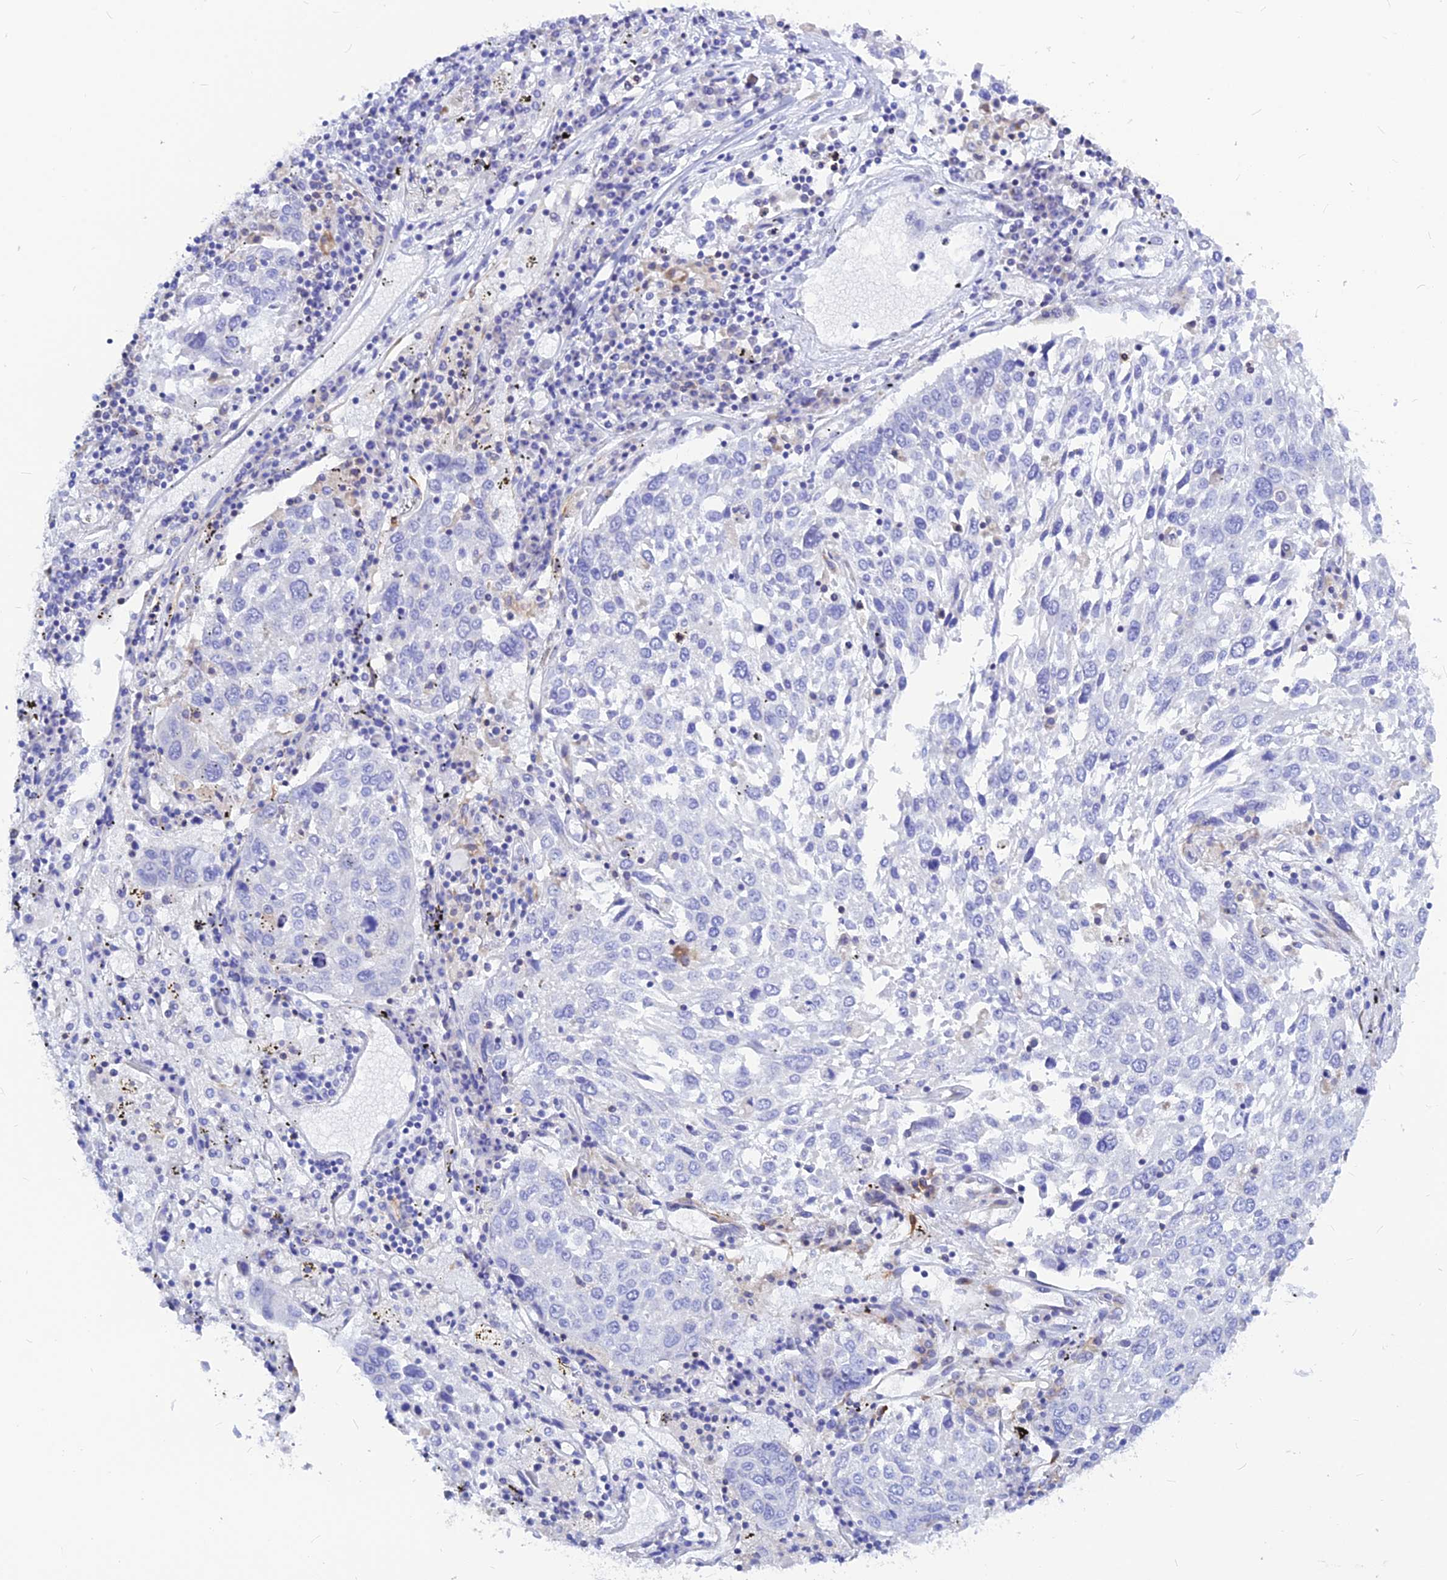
{"staining": {"intensity": "negative", "quantity": "none", "location": "none"}, "tissue": "lung cancer", "cell_type": "Tumor cells", "image_type": "cancer", "snomed": [{"axis": "morphology", "description": "Squamous cell carcinoma, NOS"}, {"axis": "topography", "description": "Lung"}], "caption": "Lung cancer stained for a protein using immunohistochemistry (IHC) exhibits no positivity tumor cells.", "gene": "CNOT6", "patient": {"sex": "male", "age": 65}}